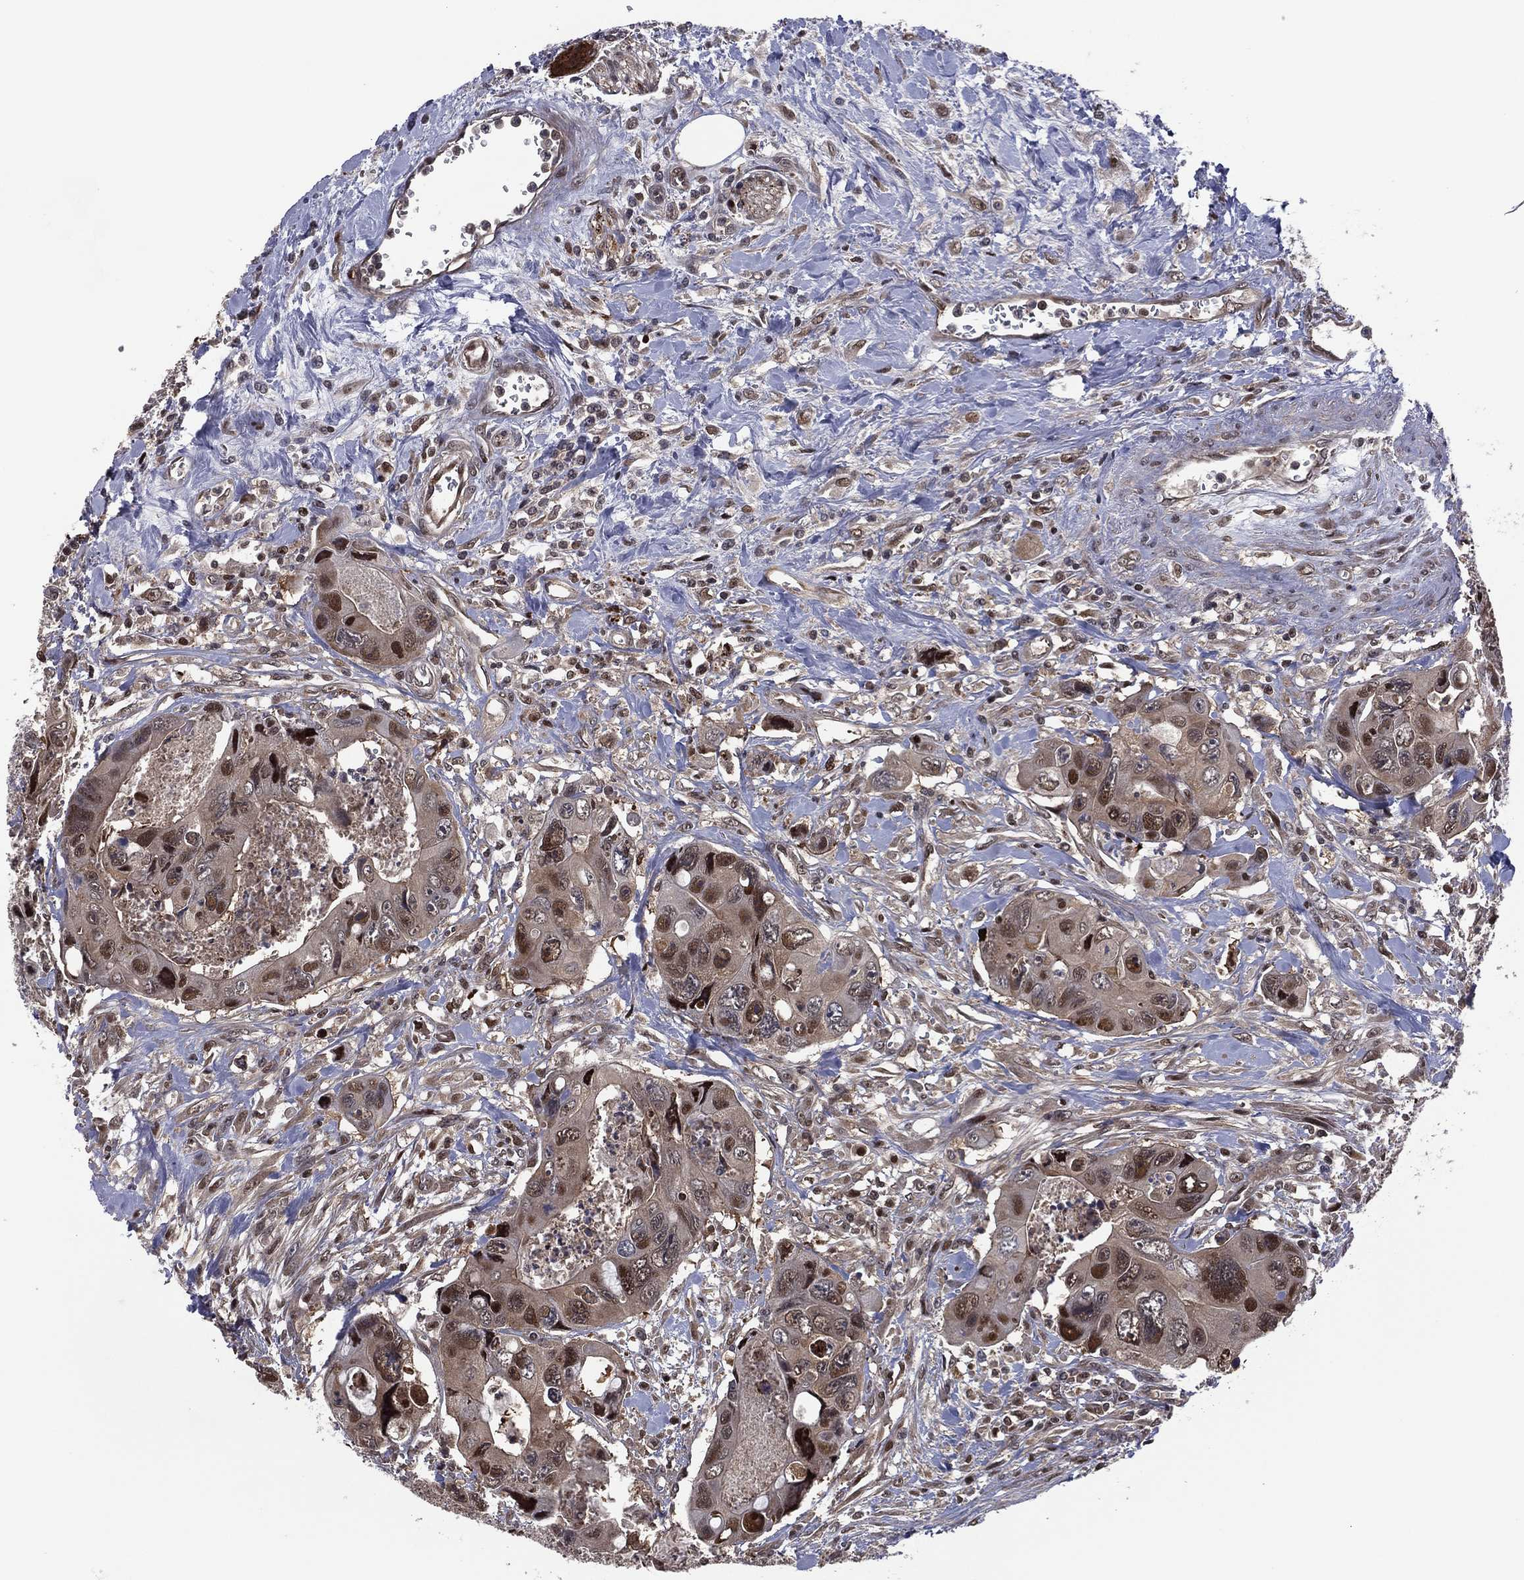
{"staining": {"intensity": "strong", "quantity": "<25%", "location": "nuclear"}, "tissue": "colorectal cancer", "cell_type": "Tumor cells", "image_type": "cancer", "snomed": [{"axis": "morphology", "description": "Adenocarcinoma, NOS"}, {"axis": "topography", "description": "Rectum"}], "caption": "Protein expression analysis of colorectal adenocarcinoma displays strong nuclear positivity in approximately <25% of tumor cells. The staining was performed using DAB to visualize the protein expression in brown, while the nuclei were stained in blue with hematoxylin (Magnification: 20x).", "gene": "ICOSLG", "patient": {"sex": "male", "age": 62}}